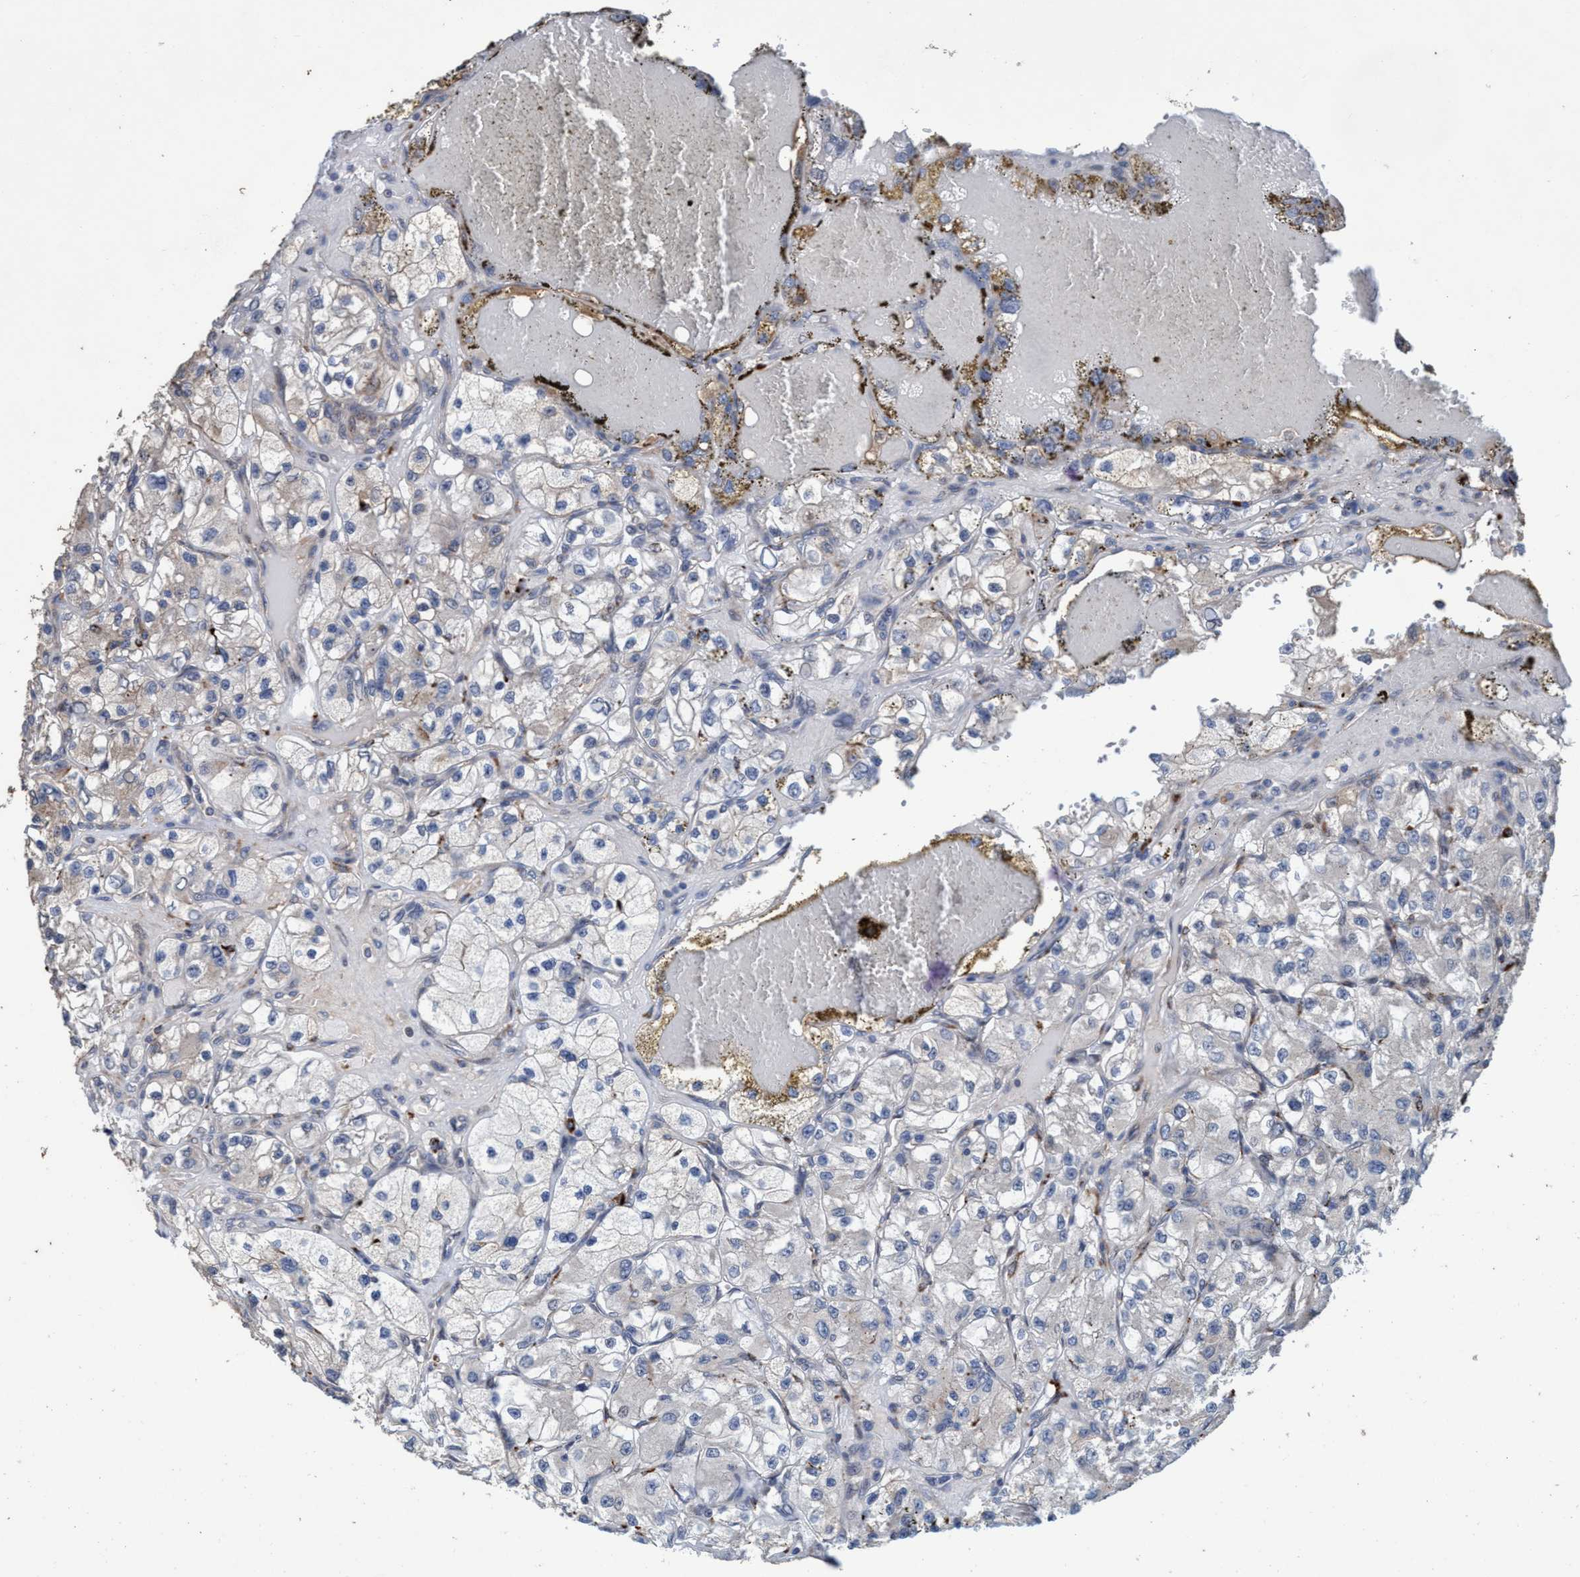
{"staining": {"intensity": "weak", "quantity": "<25%", "location": "cytoplasmic/membranous"}, "tissue": "renal cancer", "cell_type": "Tumor cells", "image_type": "cancer", "snomed": [{"axis": "morphology", "description": "Adenocarcinoma, NOS"}, {"axis": "topography", "description": "Kidney"}], "caption": "The photomicrograph demonstrates no staining of tumor cells in renal adenocarcinoma. (Brightfield microscopy of DAB immunohistochemistry (IHC) at high magnification).", "gene": "BBS9", "patient": {"sex": "female", "age": 57}}